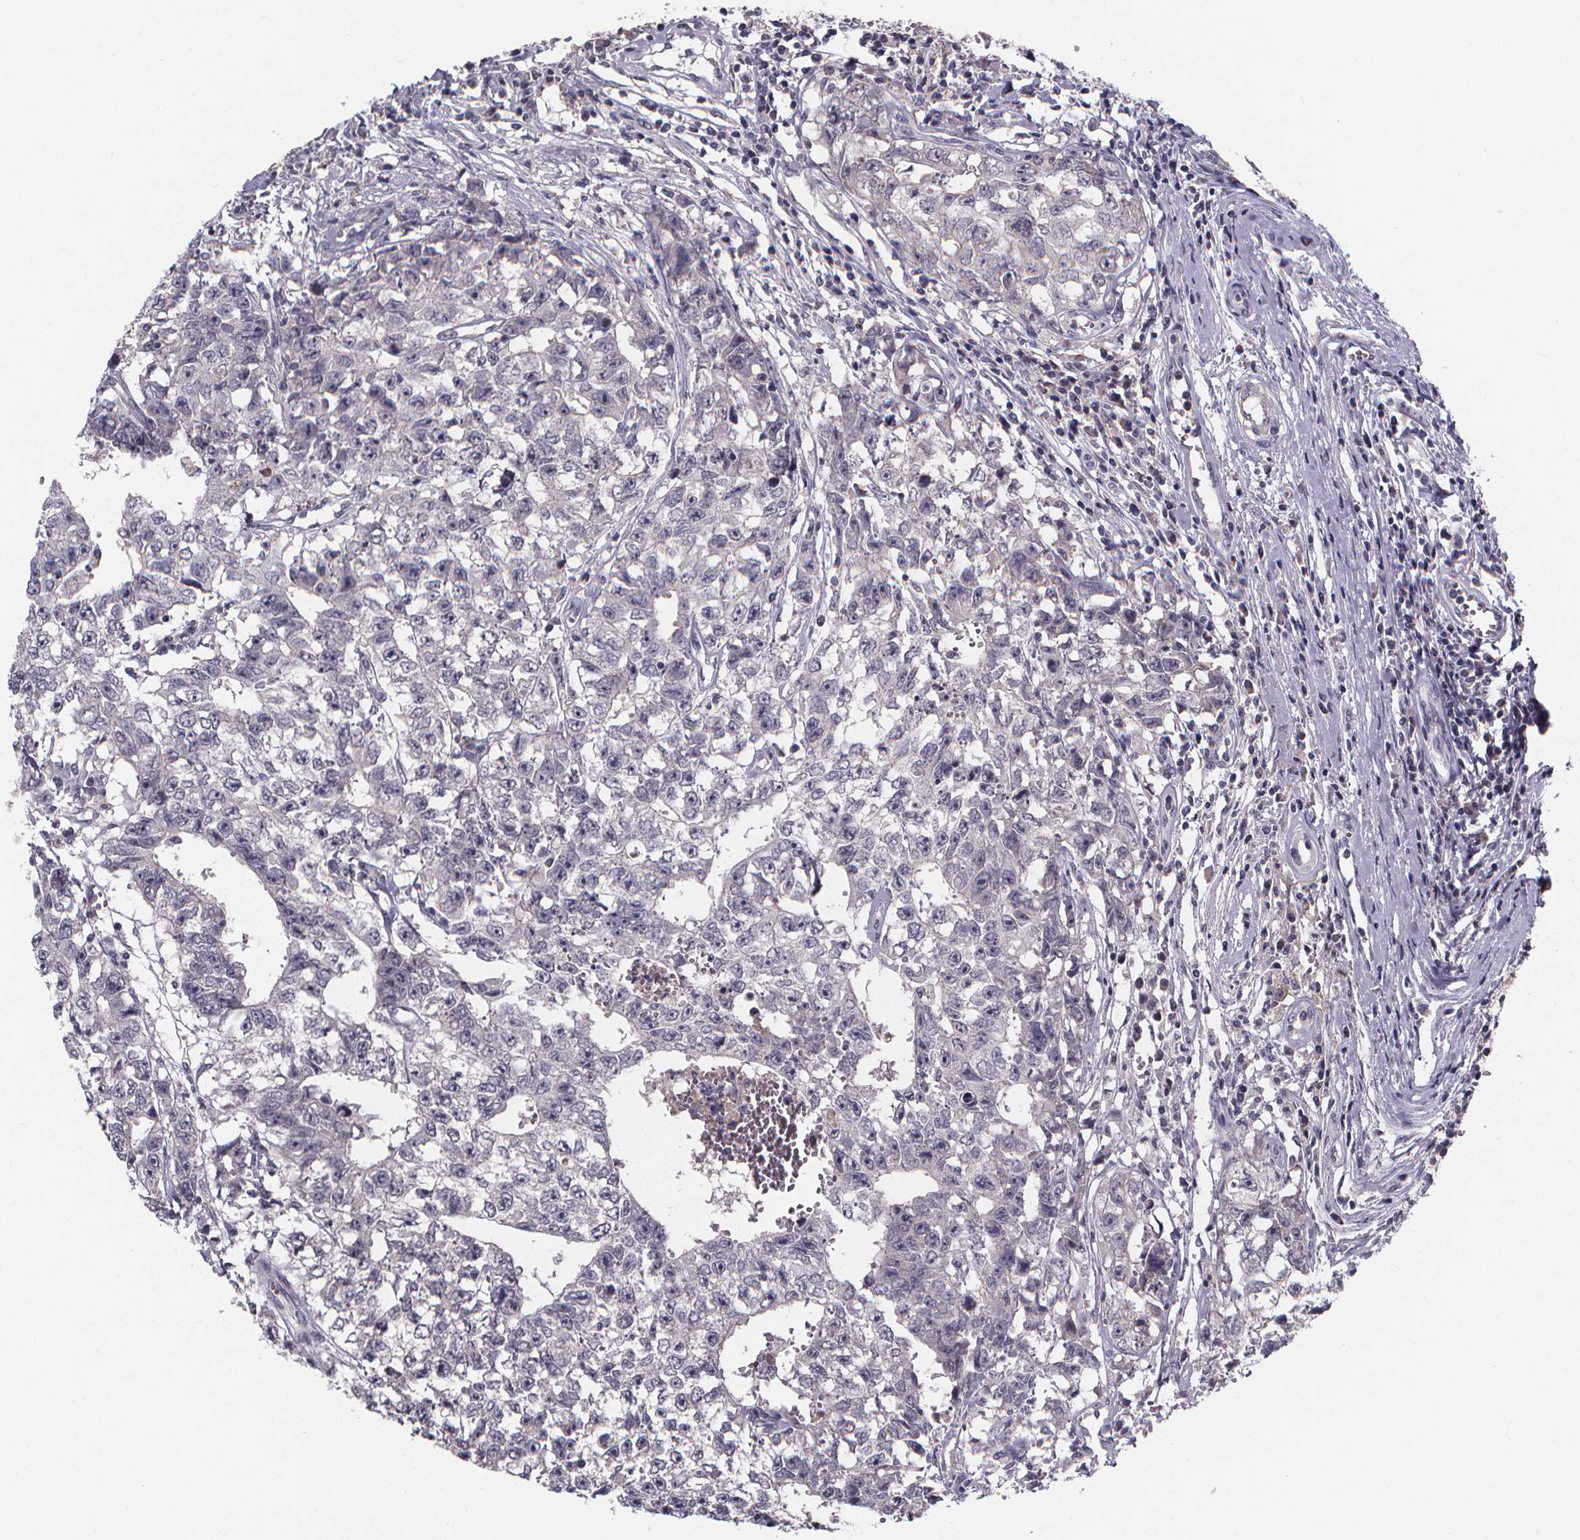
{"staining": {"intensity": "negative", "quantity": "none", "location": "none"}, "tissue": "testis cancer", "cell_type": "Tumor cells", "image_type": "cancer", "snomed": [{"axis": "morphology", "description": "Carcinoma, Embryonal, NOS"}, {"axis": "topography", "description": "Testis"}], "caption": "Human testis cancer stained for a protein using IHC reveals no expression in tumor cells.", "gene": "AGT", "patient": {"sex": "male", "age": 36}}